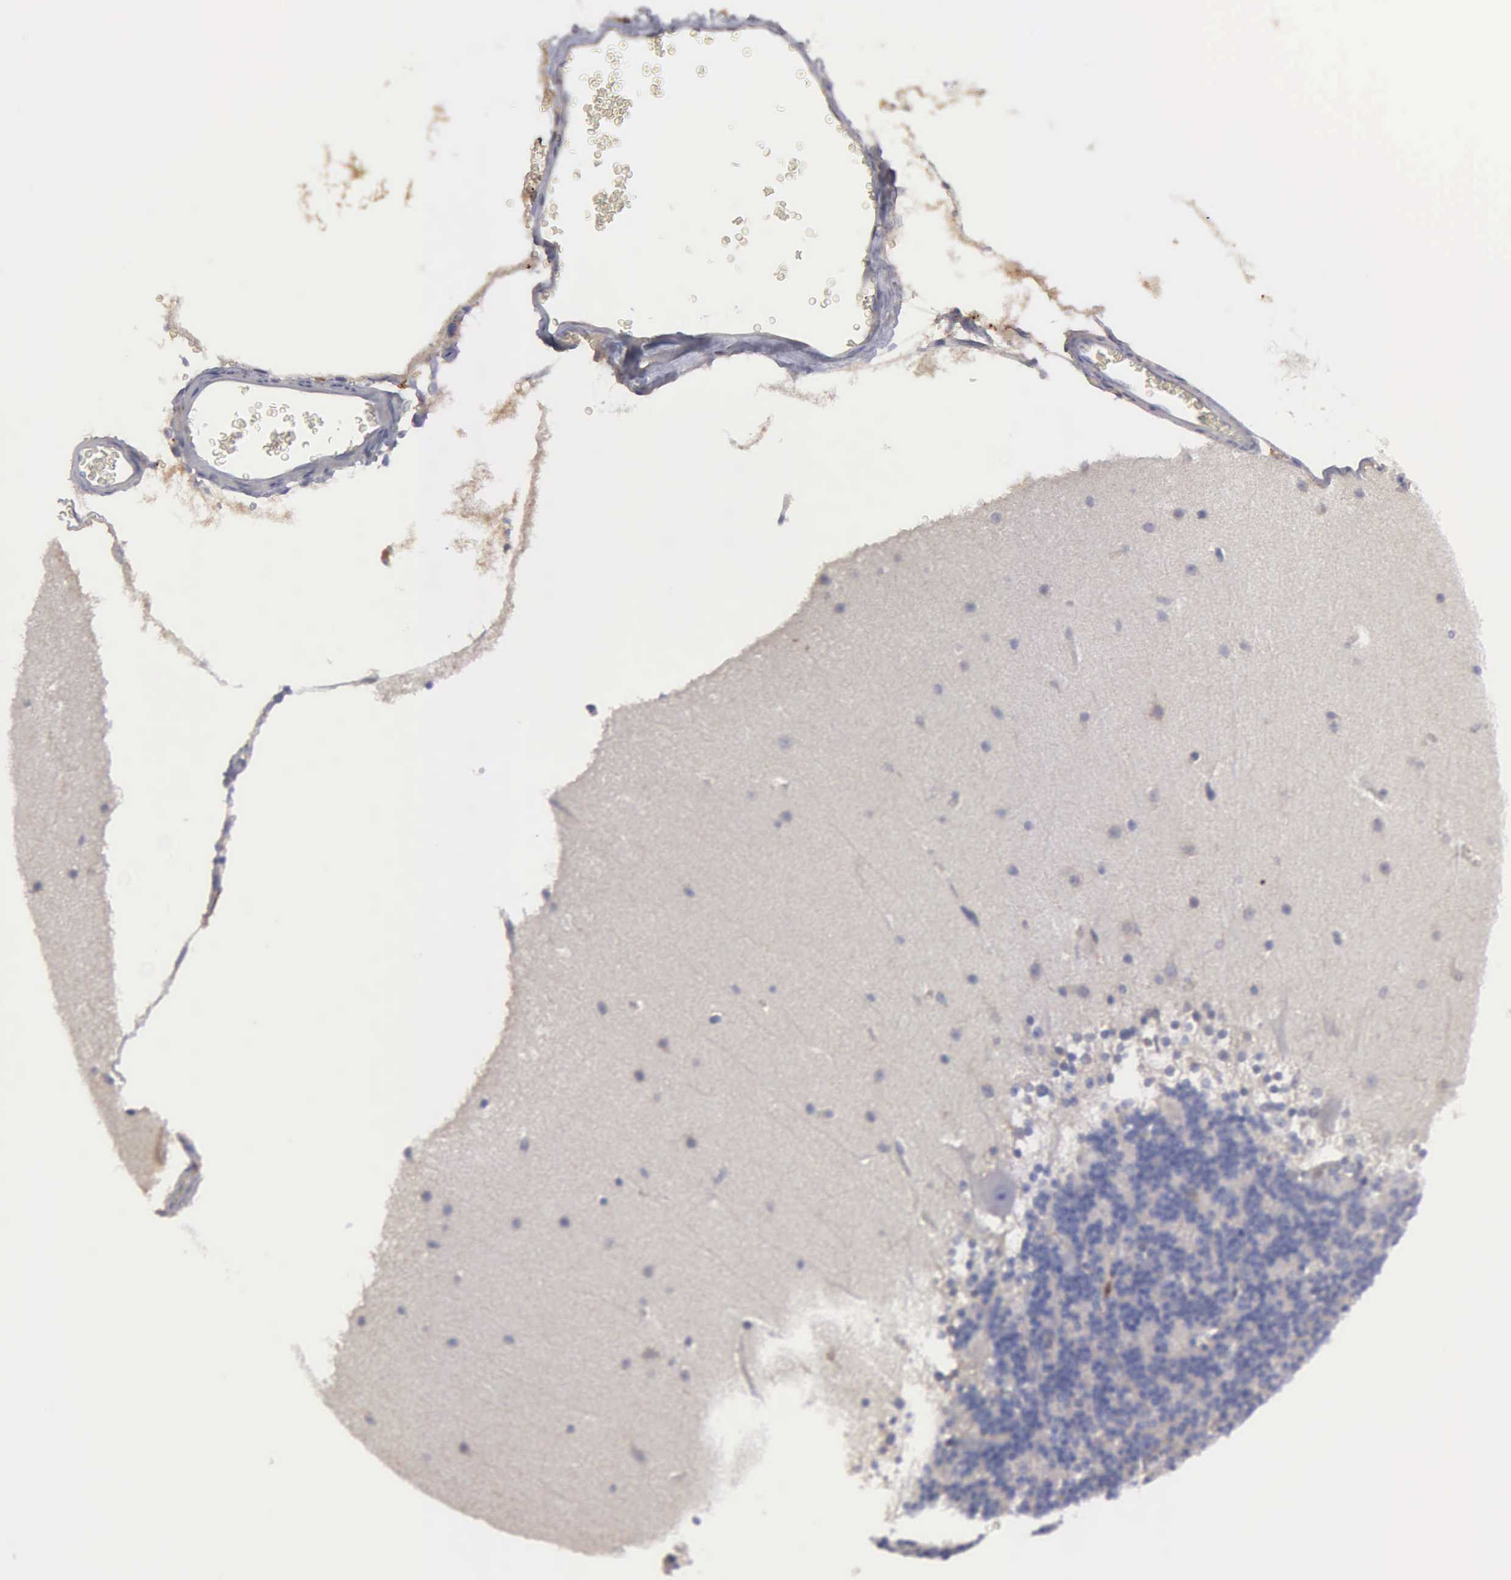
{"staining": {"intensity": "negative", "quantity": "none", "location": "none"}, "tissue": "cerebellum", "cell_type": "Cells in granular layer", "image_type": "normal", "snomed": [{"axis": "morphology", "description": "Normal tissue, NOS"}, {"axis": "topography", "description": "Cerebellum"}], "caption": "A photomicrograph of human cerebellum is negative for staining in cells in granular layer. The staining was performed using DAB to visualize the protein expression in brown, while the nuclei were stained in blue with hematoxylin (Magnification: 20x).", "gene": "G6PD", "patient": {"sex": "female", "age": 19}}